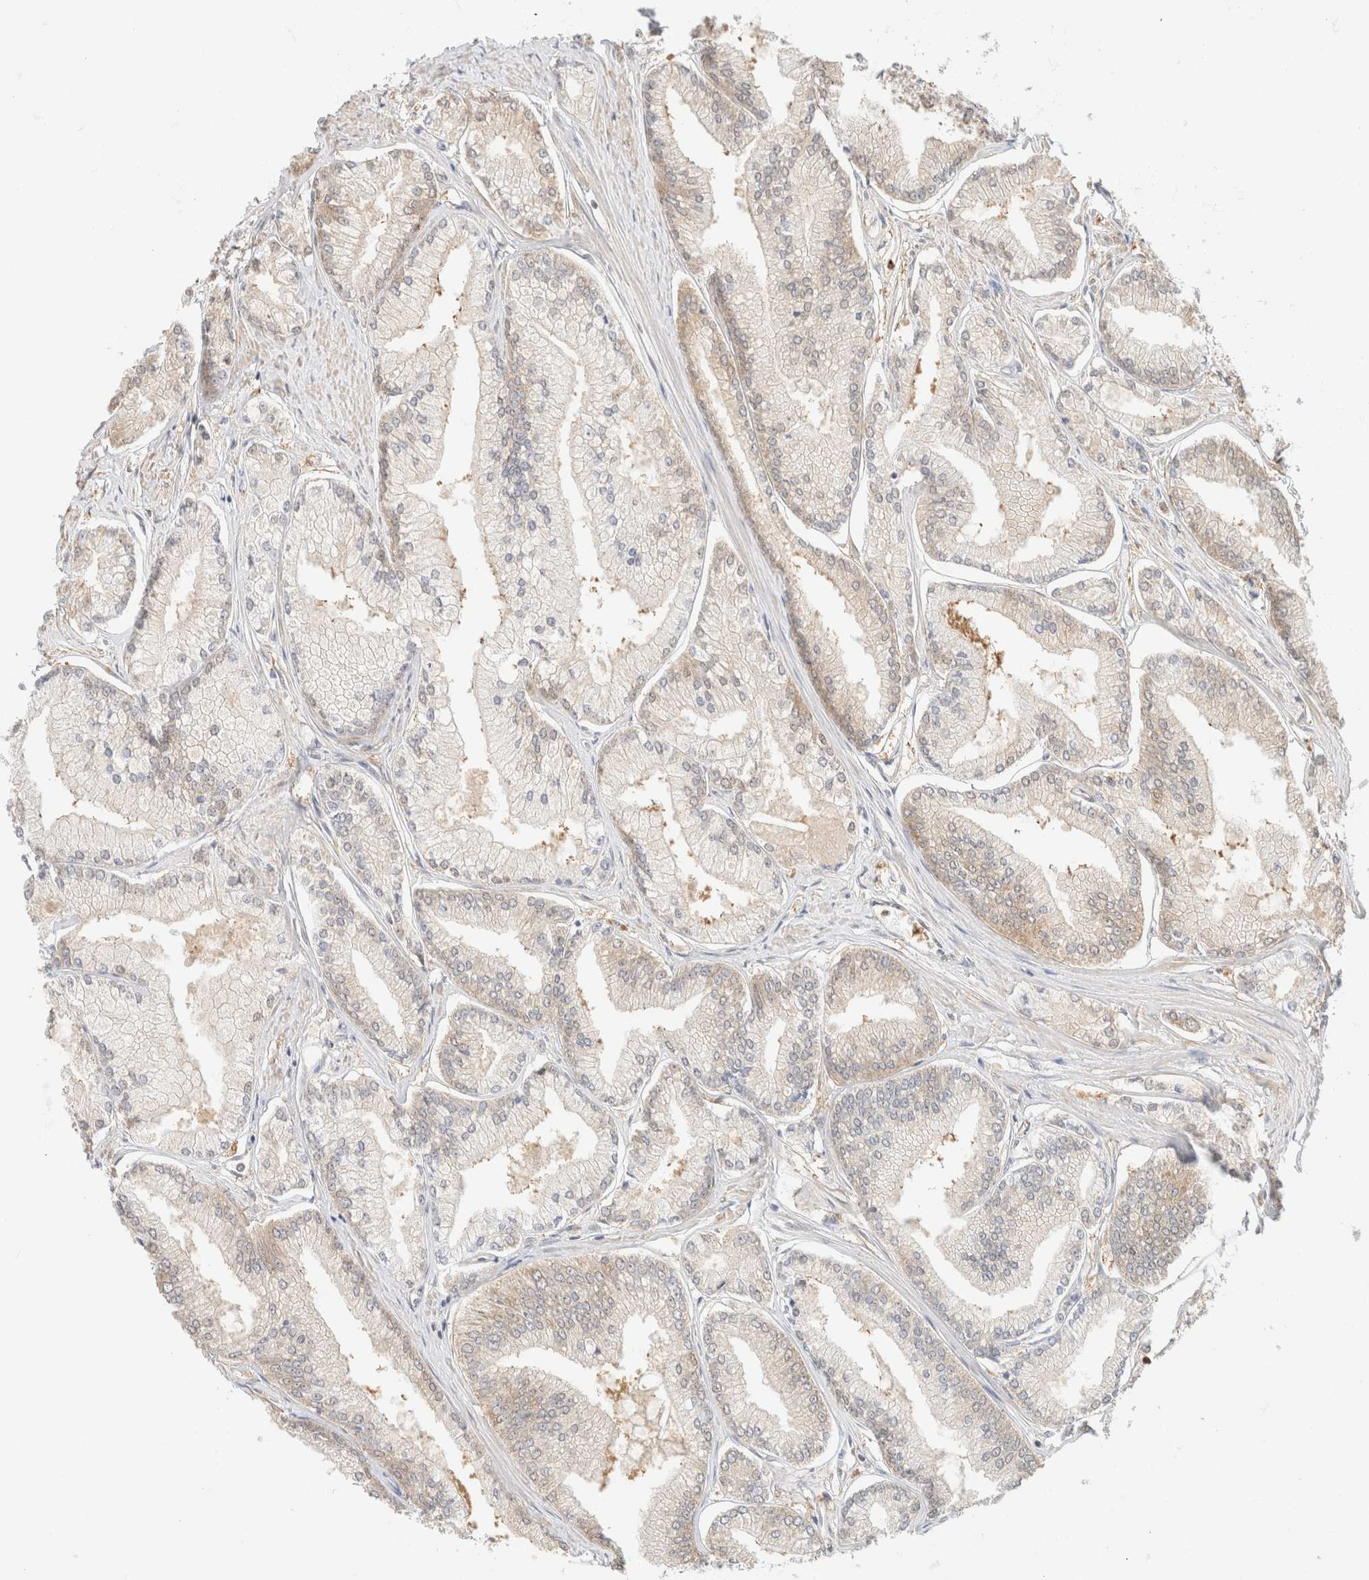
{"staining": {"intensity": "weak", "quantity": "<25%", "location": "cytoplasmic/membranous"}, "tissue": "prostate cancer", "cell_type": "Tumor cells", "image_type": "cancer", "snomed": [{"axis": "morphology", "description": "Adenocarcinoma, Low grade"}, {"axis": "topography", "description": "Prostate"}], "caption": "Photomicrograph shows no significant protein expression in tumor cells of prostate cancer.", "gene": "GPI", "patient": {"sex": "male", "age": 52}}